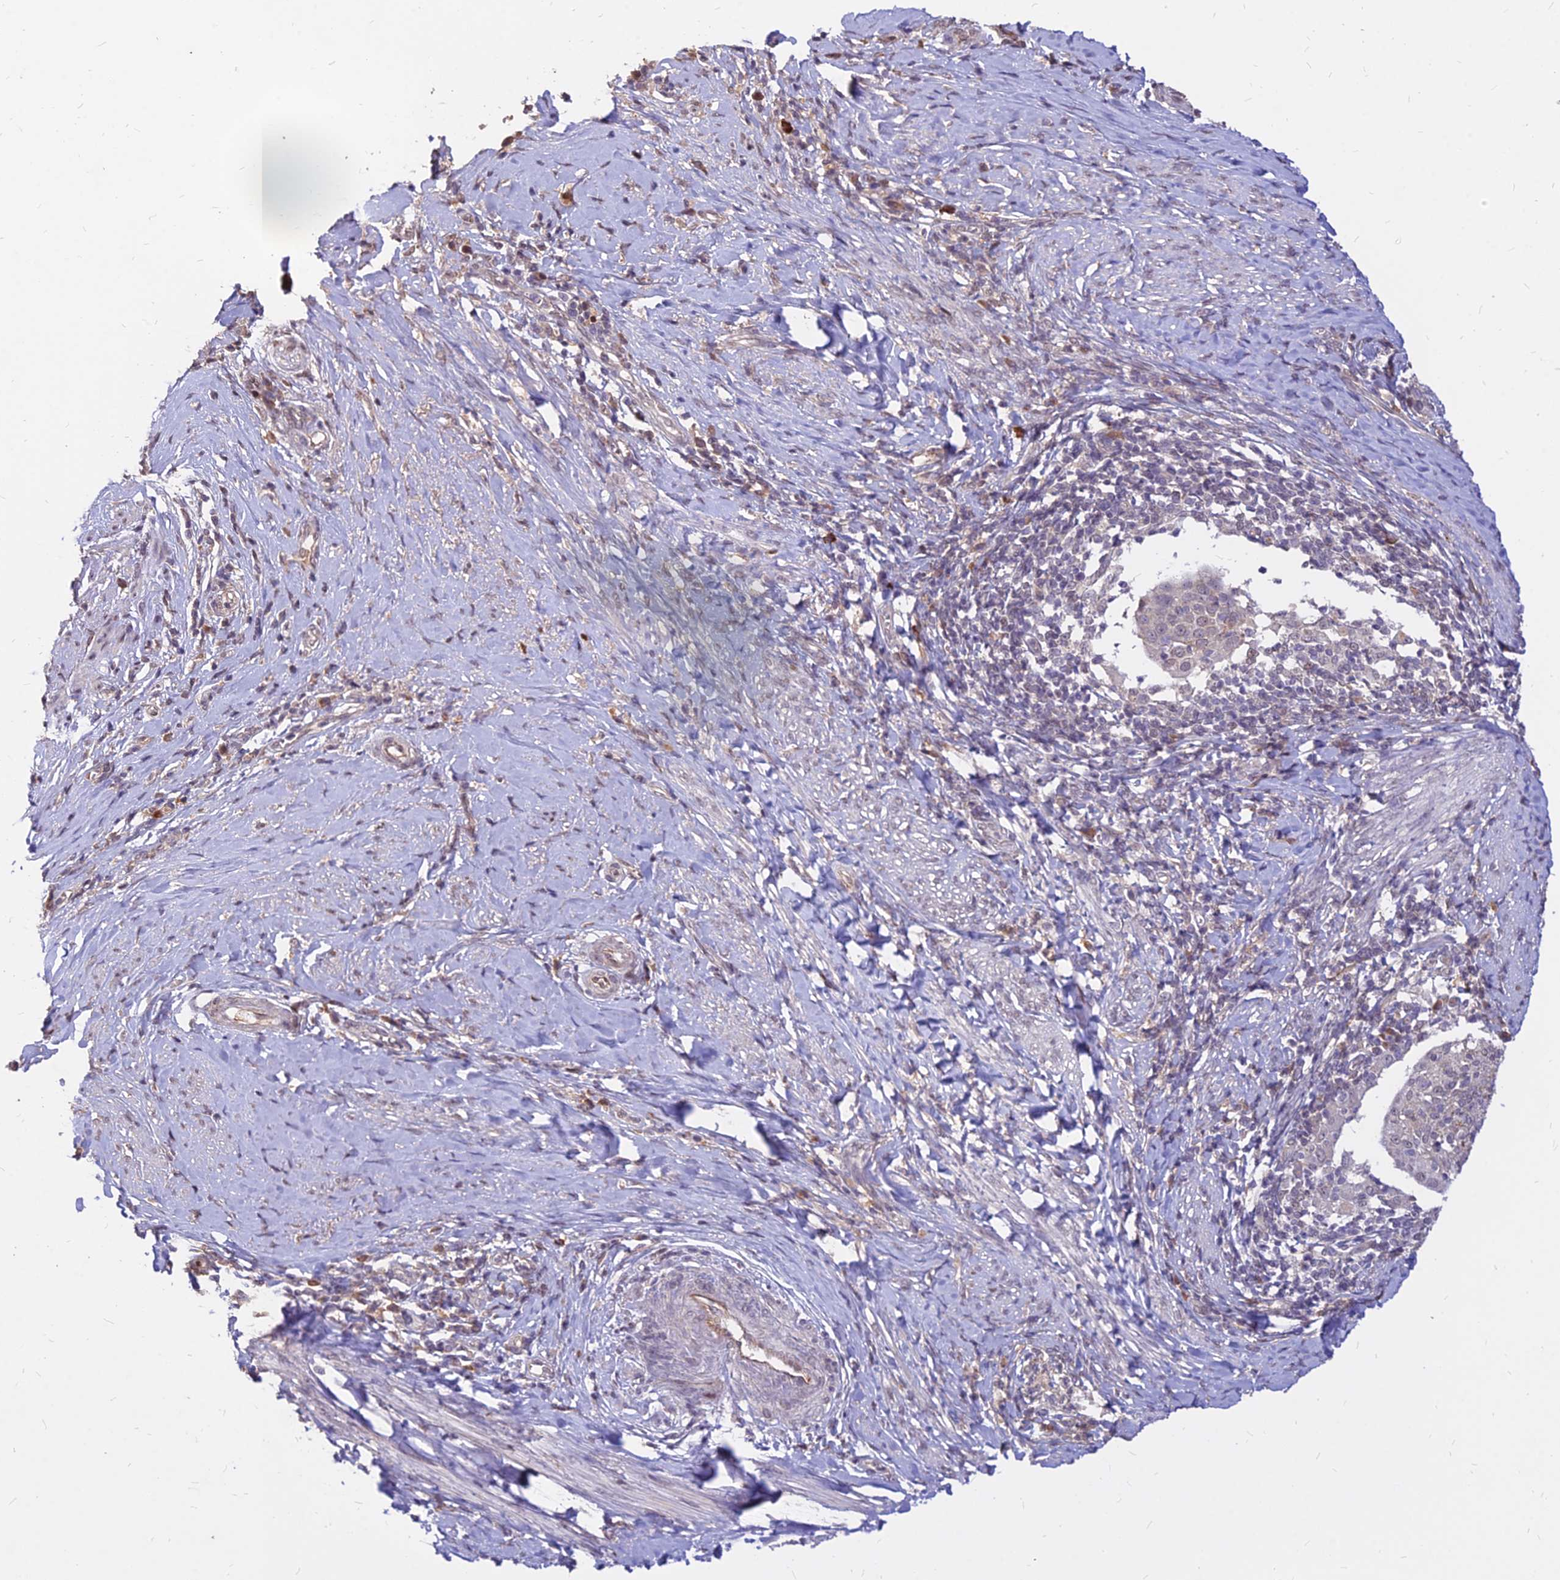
{"staining": {"intensity": "weak", "quantity": "<25%", "location": "cytoplasmic/membranous,nuclear"}, "tissue": "cervical cancer", "cell_type": "Tumor cells", "image_type": "cancer", "snomed": [{"axis": "morphology", "description": "Squamous cell carcinoma, NOS"}, {"axis": "topography", "description": "Cervix"}], "caption": "There is no significant positivity in tumor cells of squamous cell carcinoma (cervical).", "gene": "C11orf68", "patient": {"sex": "female", "age": 52}}